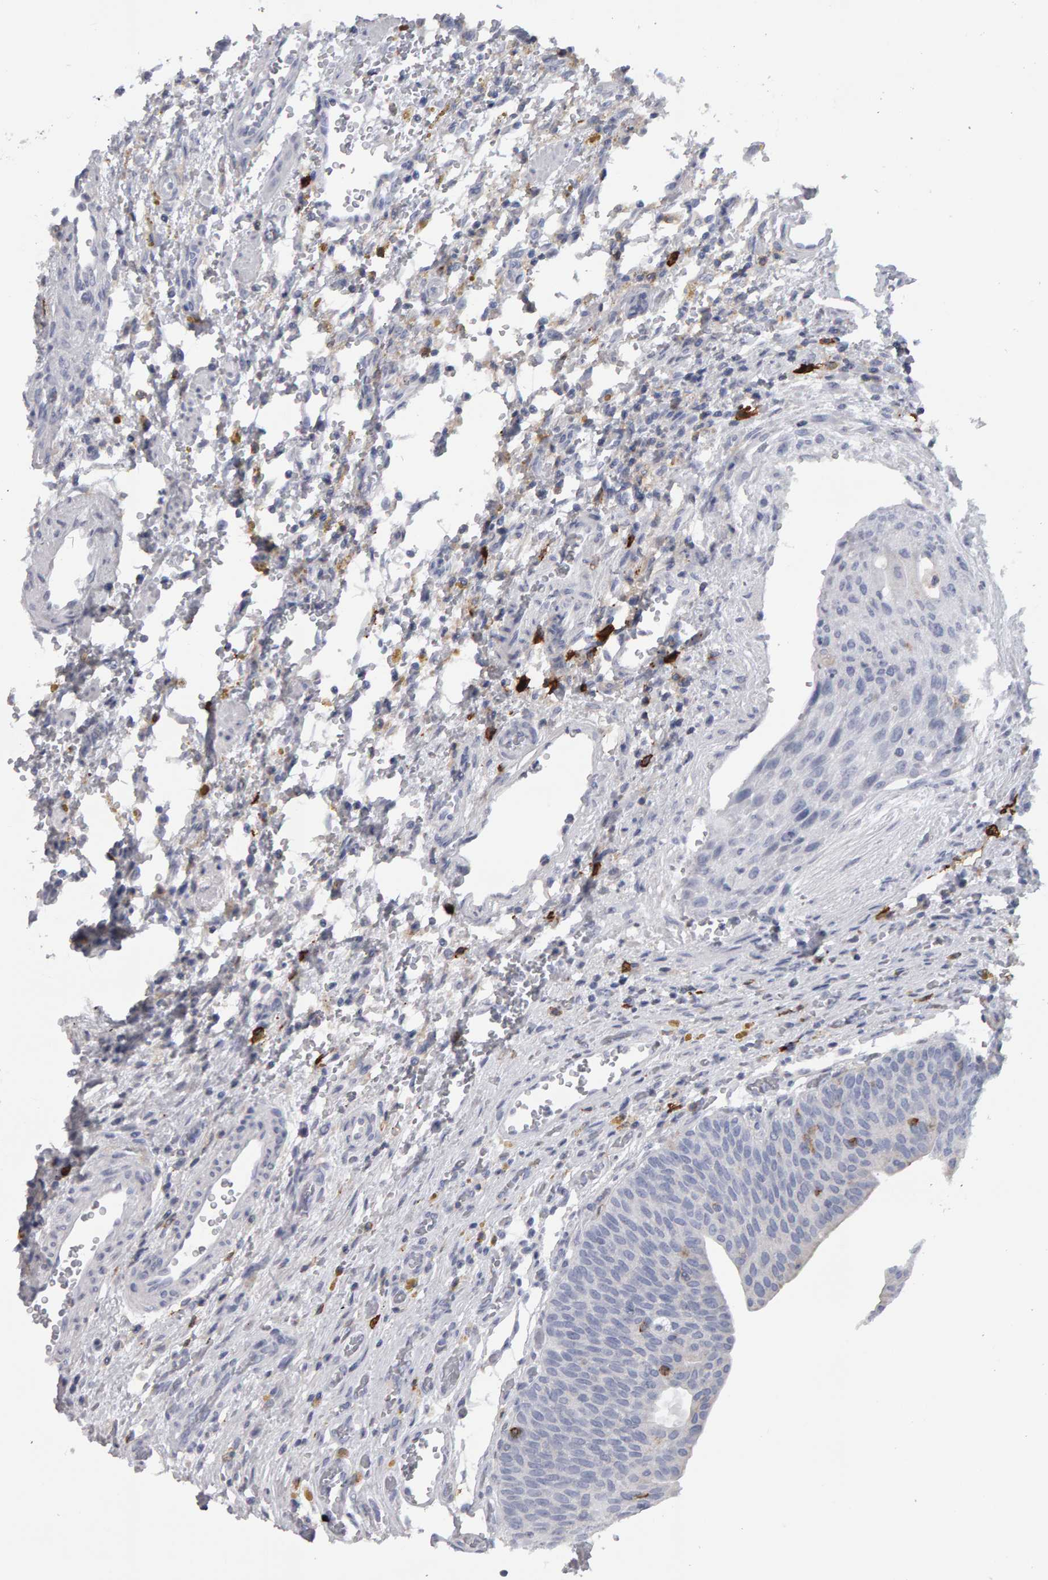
{"staining": {"intensity": "negative", "quantity": "none", "location": "none"}, "tissue": "urothelial cancer", "cell_type": "Tumor cells", "image_type": "cancer", "snomed": [{"axis": "morphology", "description": "Urothelial carcinoma, Low grade"}, {"axis": "morphology", "description": "Urothelial carcinoma, High grade"}, {"axis": "topography", "description": "Urinary bladder"}], "caption": "A histopathology image of urothelial cancer stained for a protein shows no brown staining in tumor cells.", "gene": "CD38", "patient": {"sex": "male", "age": 35}}